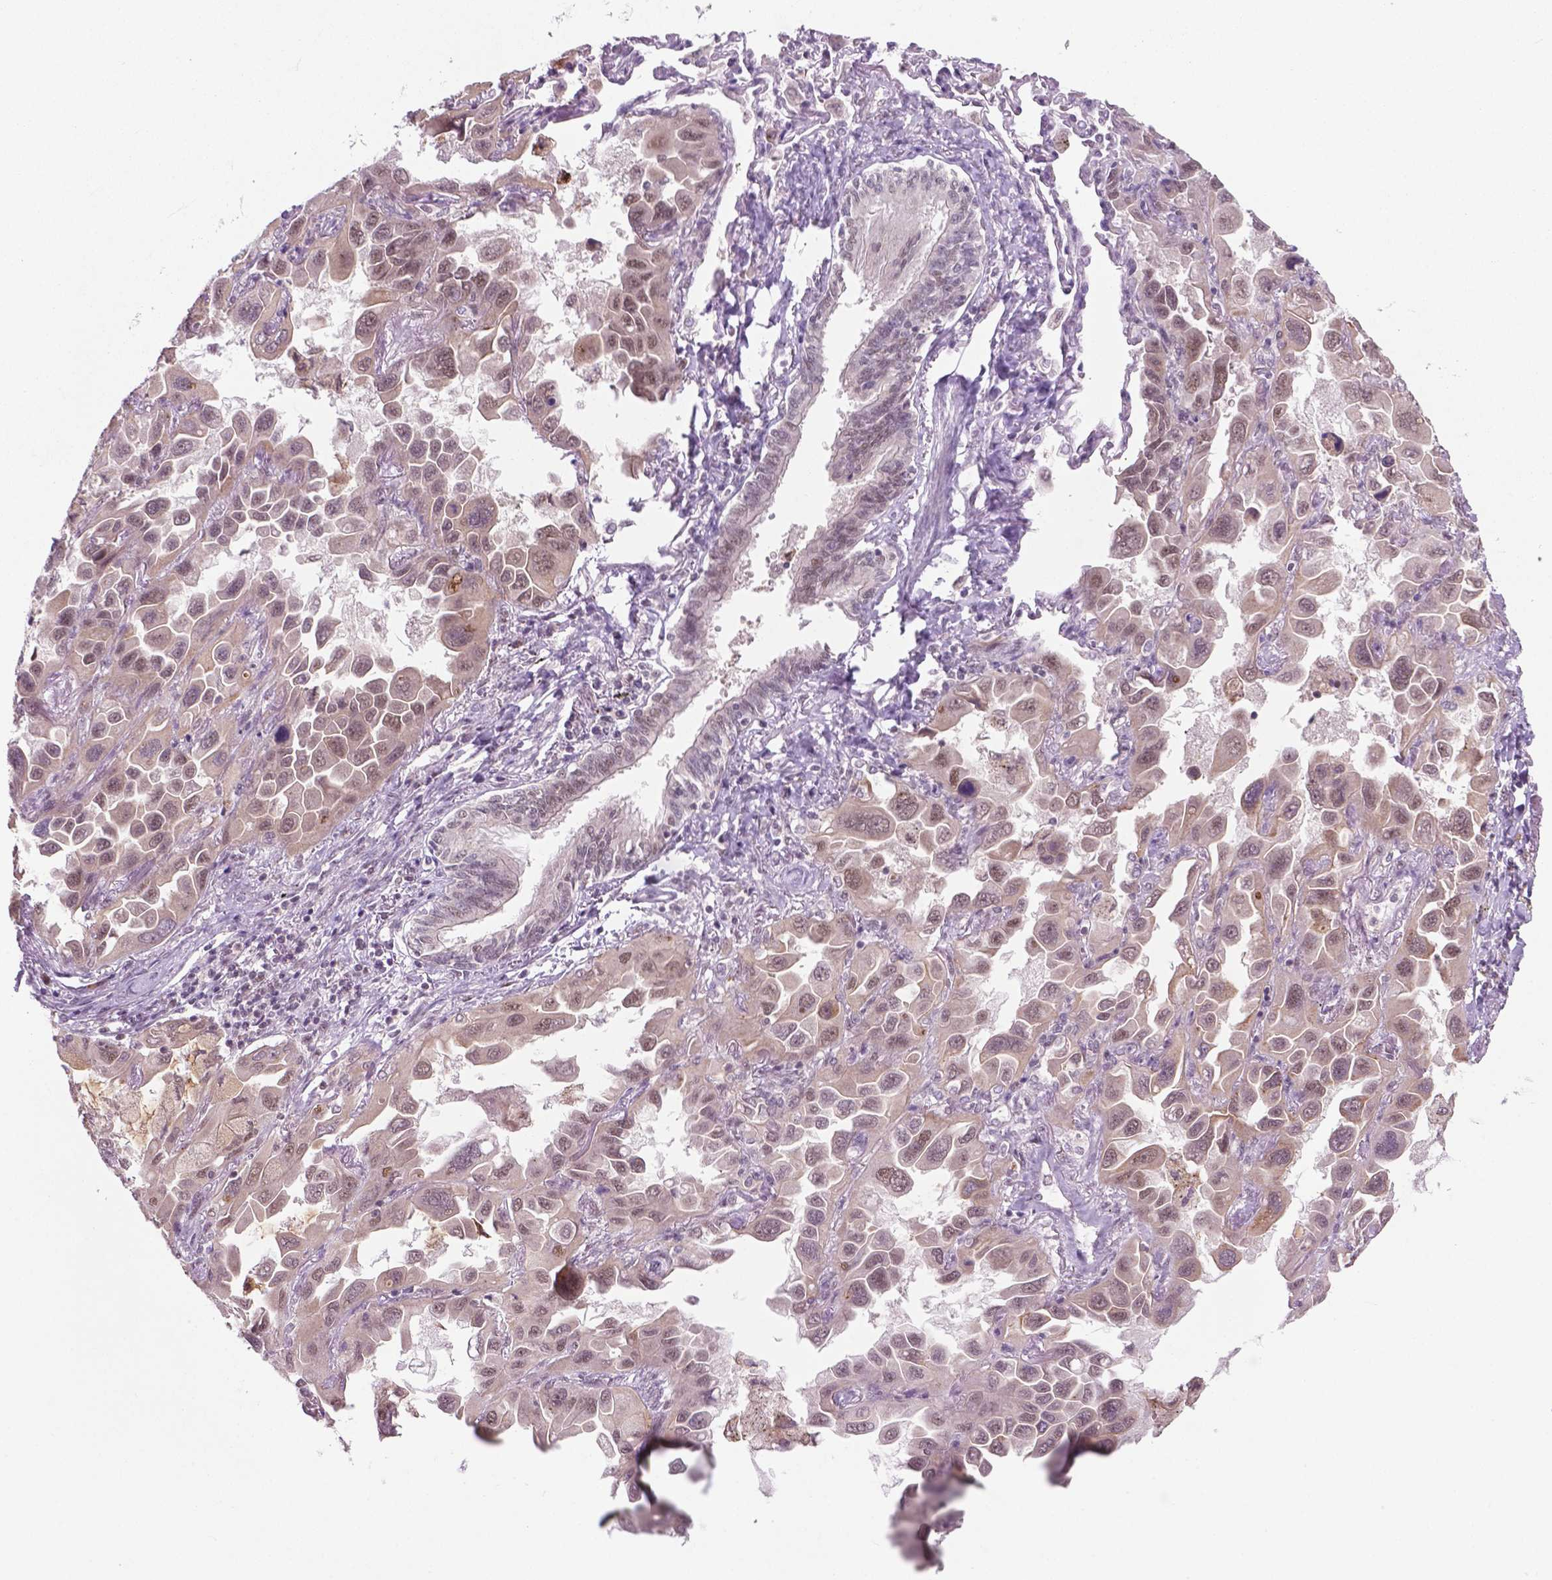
{"staining": {"intensity": "moderate", "quantity": ">75%", "location": "nuclear"}, "tissue": "lung cancer", "cell_type": "Tumor cells", "image_type": "cancer", "snomed": [{"axis": "morphology", "description": "Adenocarcinoma, NOS"}, {"axis": "topography", "description": "Lung"}], "caption": "Immunohistochemistry (IHC) histopathology image of neoplastic tissue: human adenocarcinoma (lung) stained using immunohistochemistry (IHC) exhibits medium levels of moderate protein expression localized specifically in the nuclear of tumor cells, appearing as a nuclear brown color.", "gene": "PHAX", "patient": {"sex": "male", "age": 64}}